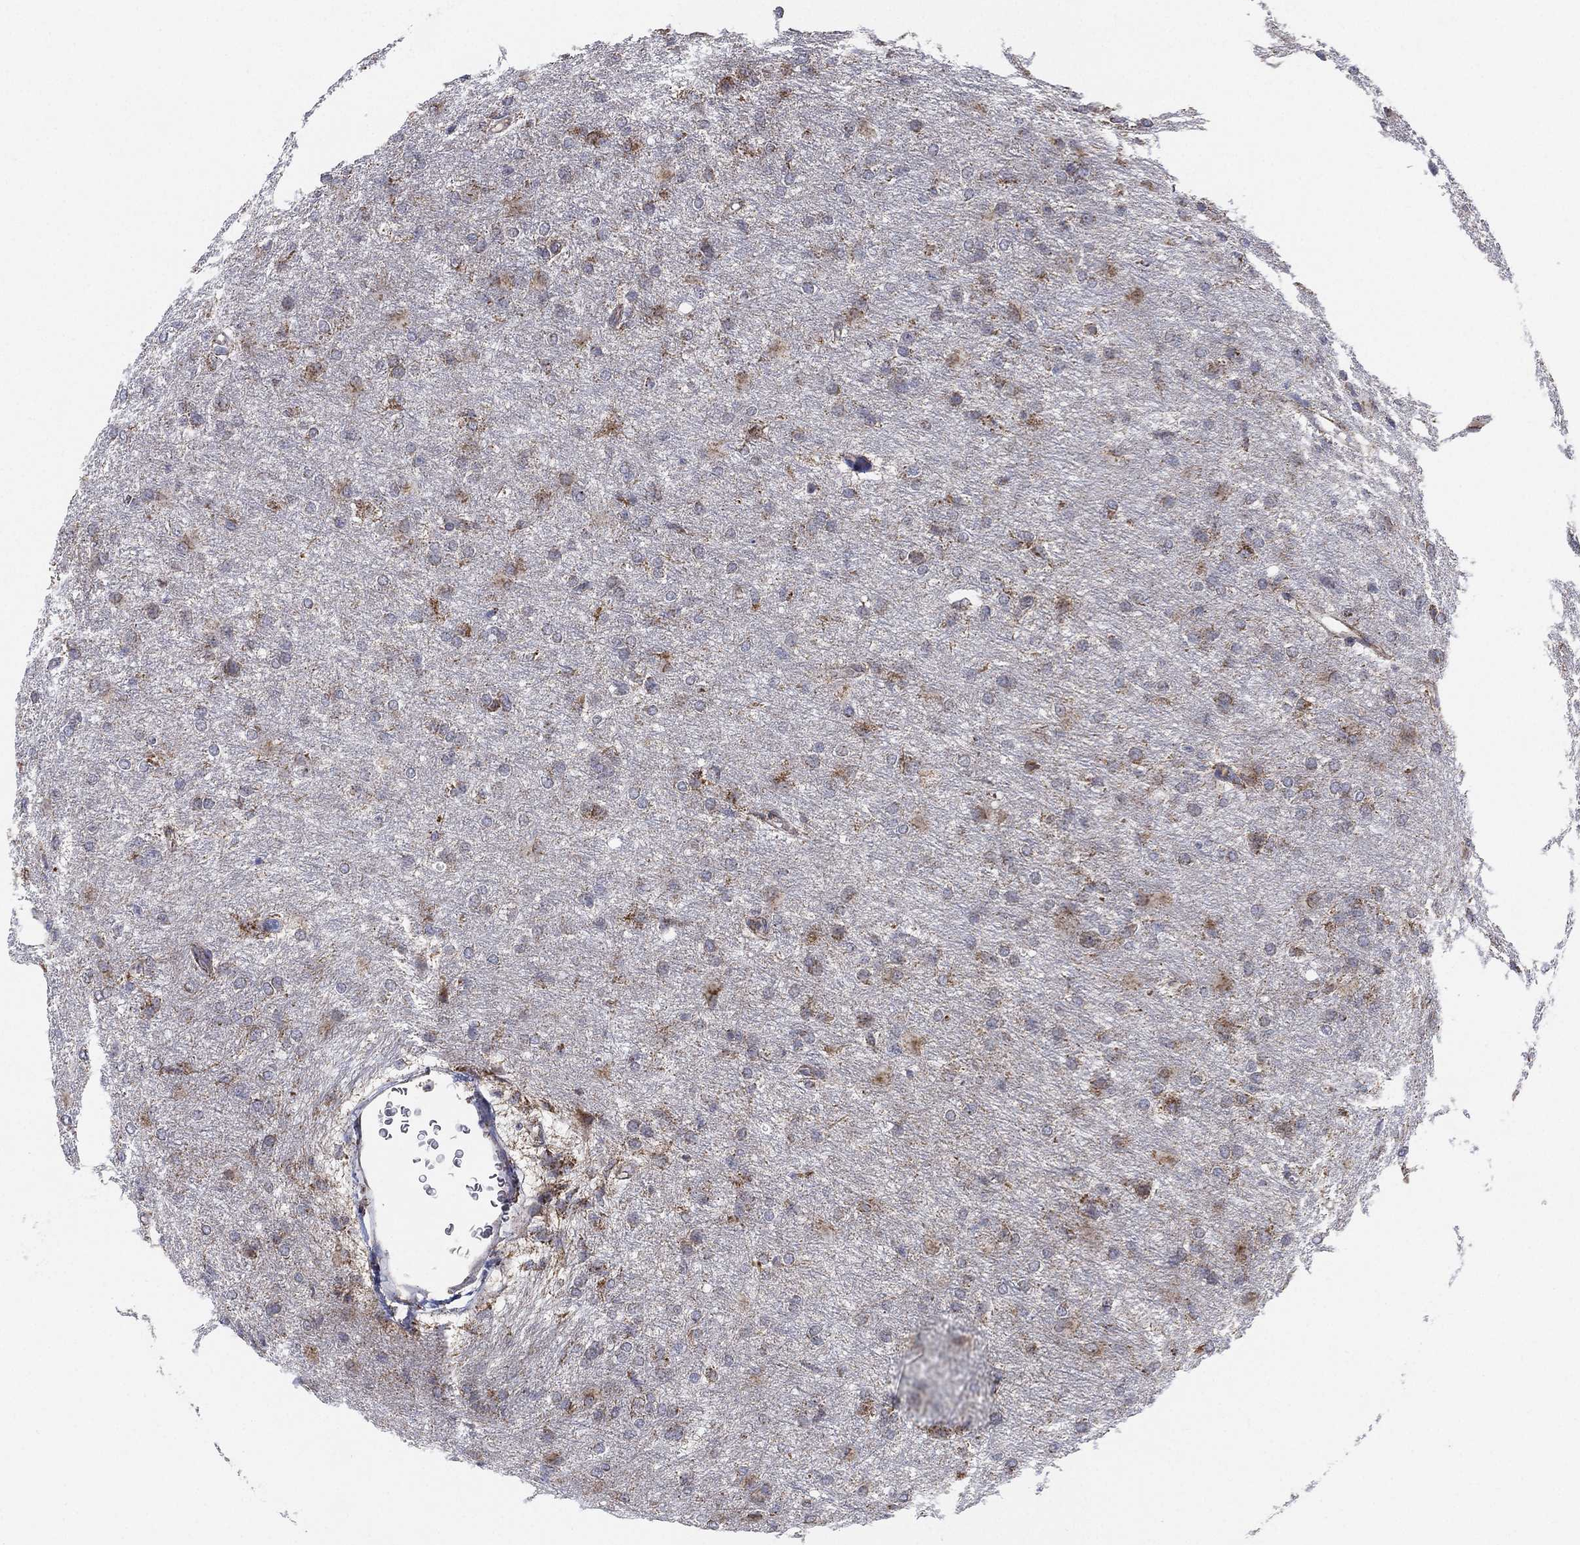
{"staining": {"intensity": "moderate", "quantity": "<25%", "location": "cytoplasmic/membranous"}, "tissue": "glioma", "cell_type": "Tumor cells", "image_type": "cancer", "snomed": [{"axis": "morphology", "description": "Glioma, malignant, High grade"}, {"axis": "topography", "description": "Brain"}], "caption": "A histopathology image of human malignant glioma (high-grade) stained for a protein reveals moderate cytoplasmic/membranous brown staining in tumor cells. The staining was performed using DAB (3,3'-diaminobenzidine) to visualize the protein expression in brown, while the nuclei were stained in blue with hematoxylin (Magnification: 20x).", "gene": "PSMG4", "patient": {"sex": "male", "age": 68}}